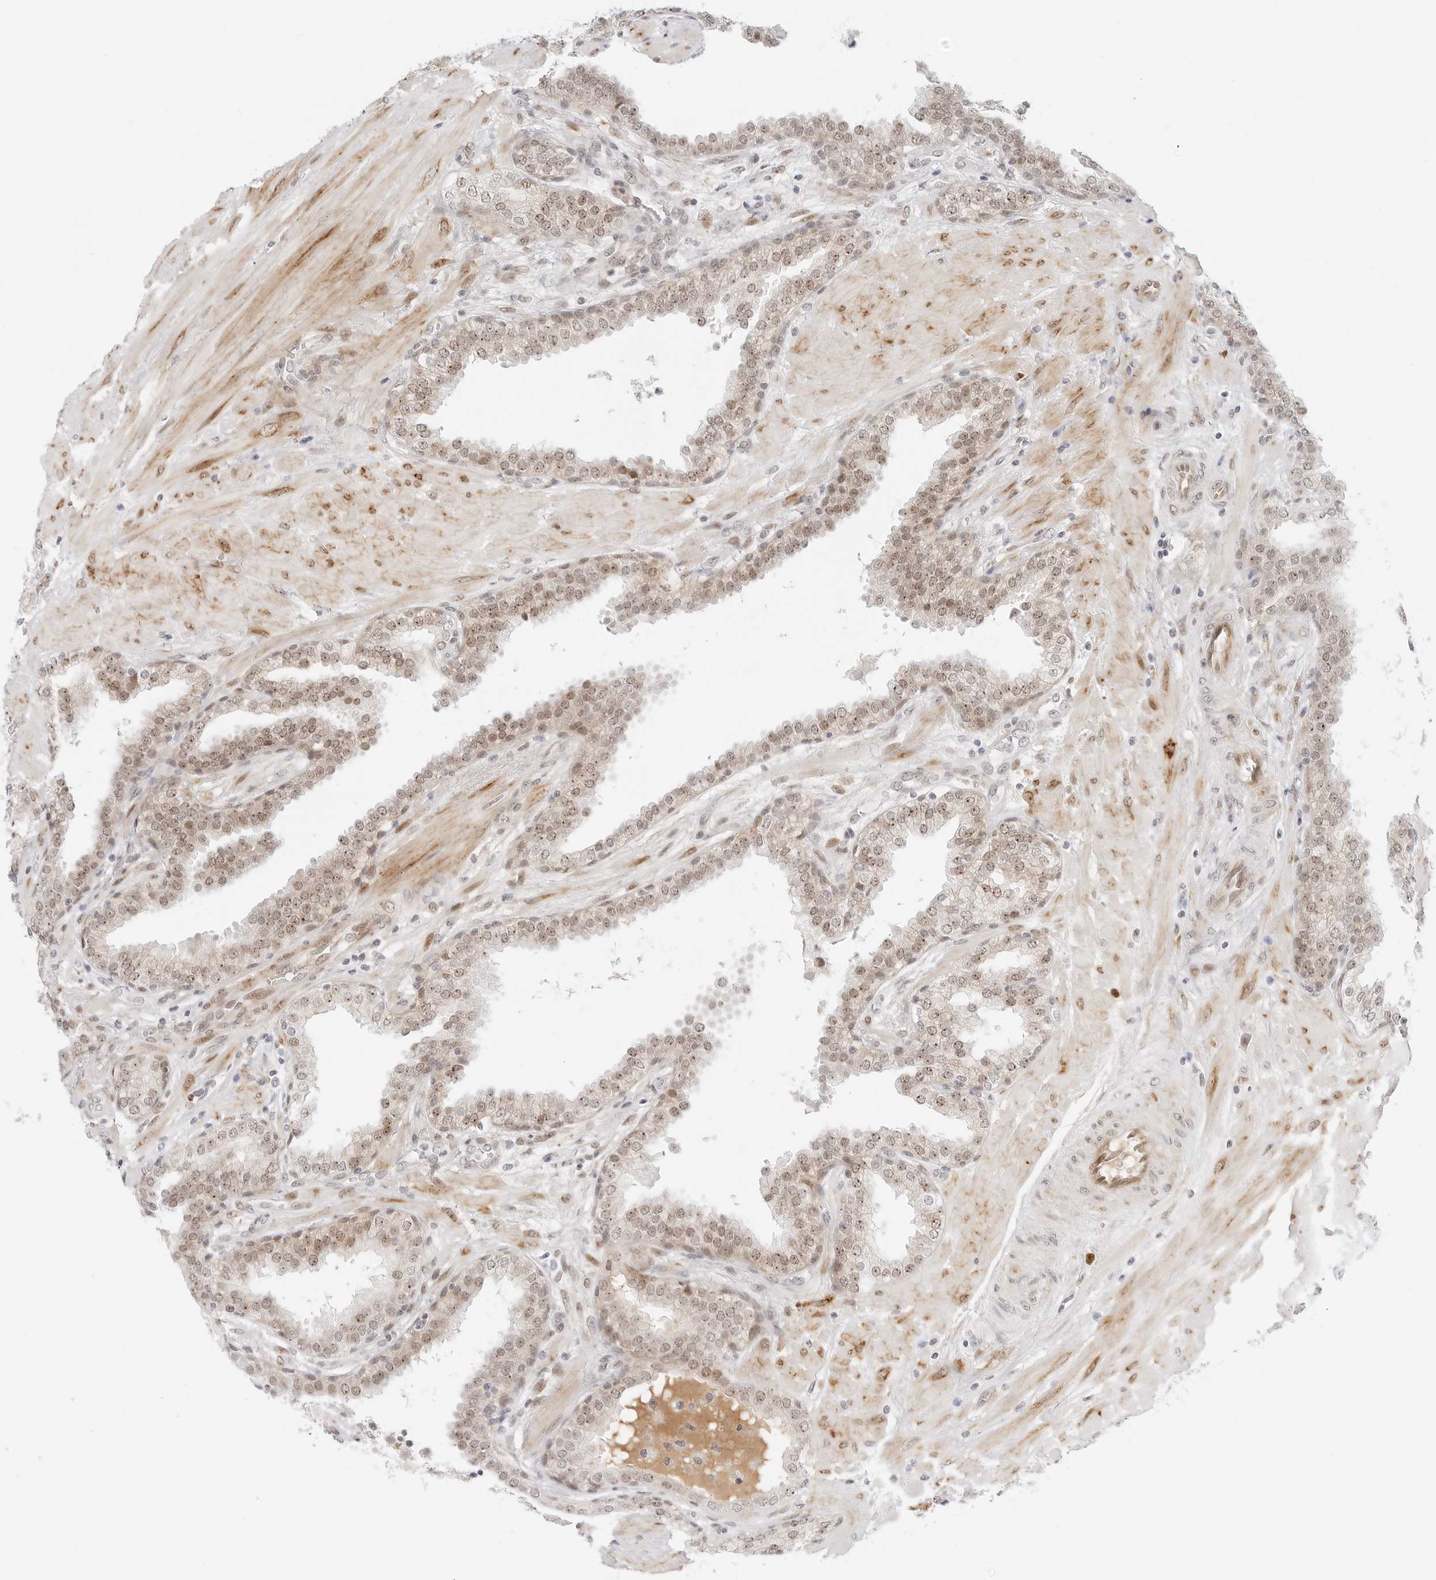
{"staining": {"intensity": "weak", "quantity": ">75%", "location": "nuclear"}, "tissue": "prostate", "cell_type": "Glandular cells", "image_type": "normal", "snomed": [{"axis": "morphology", "description": "Normal tissue, NOS"}, {"axis": "topography", "description": "Prostate"}], "caption": "Immunohistochemical staining of benign human prostate shows low levels of weak nuclear positivity in approximately >75% of glandular cells. Ihc stains the protein of interest in brown and the nuclei are stained blue.", "gene": "HIPK3", "patient": {"sex": "male", "age": 51}}